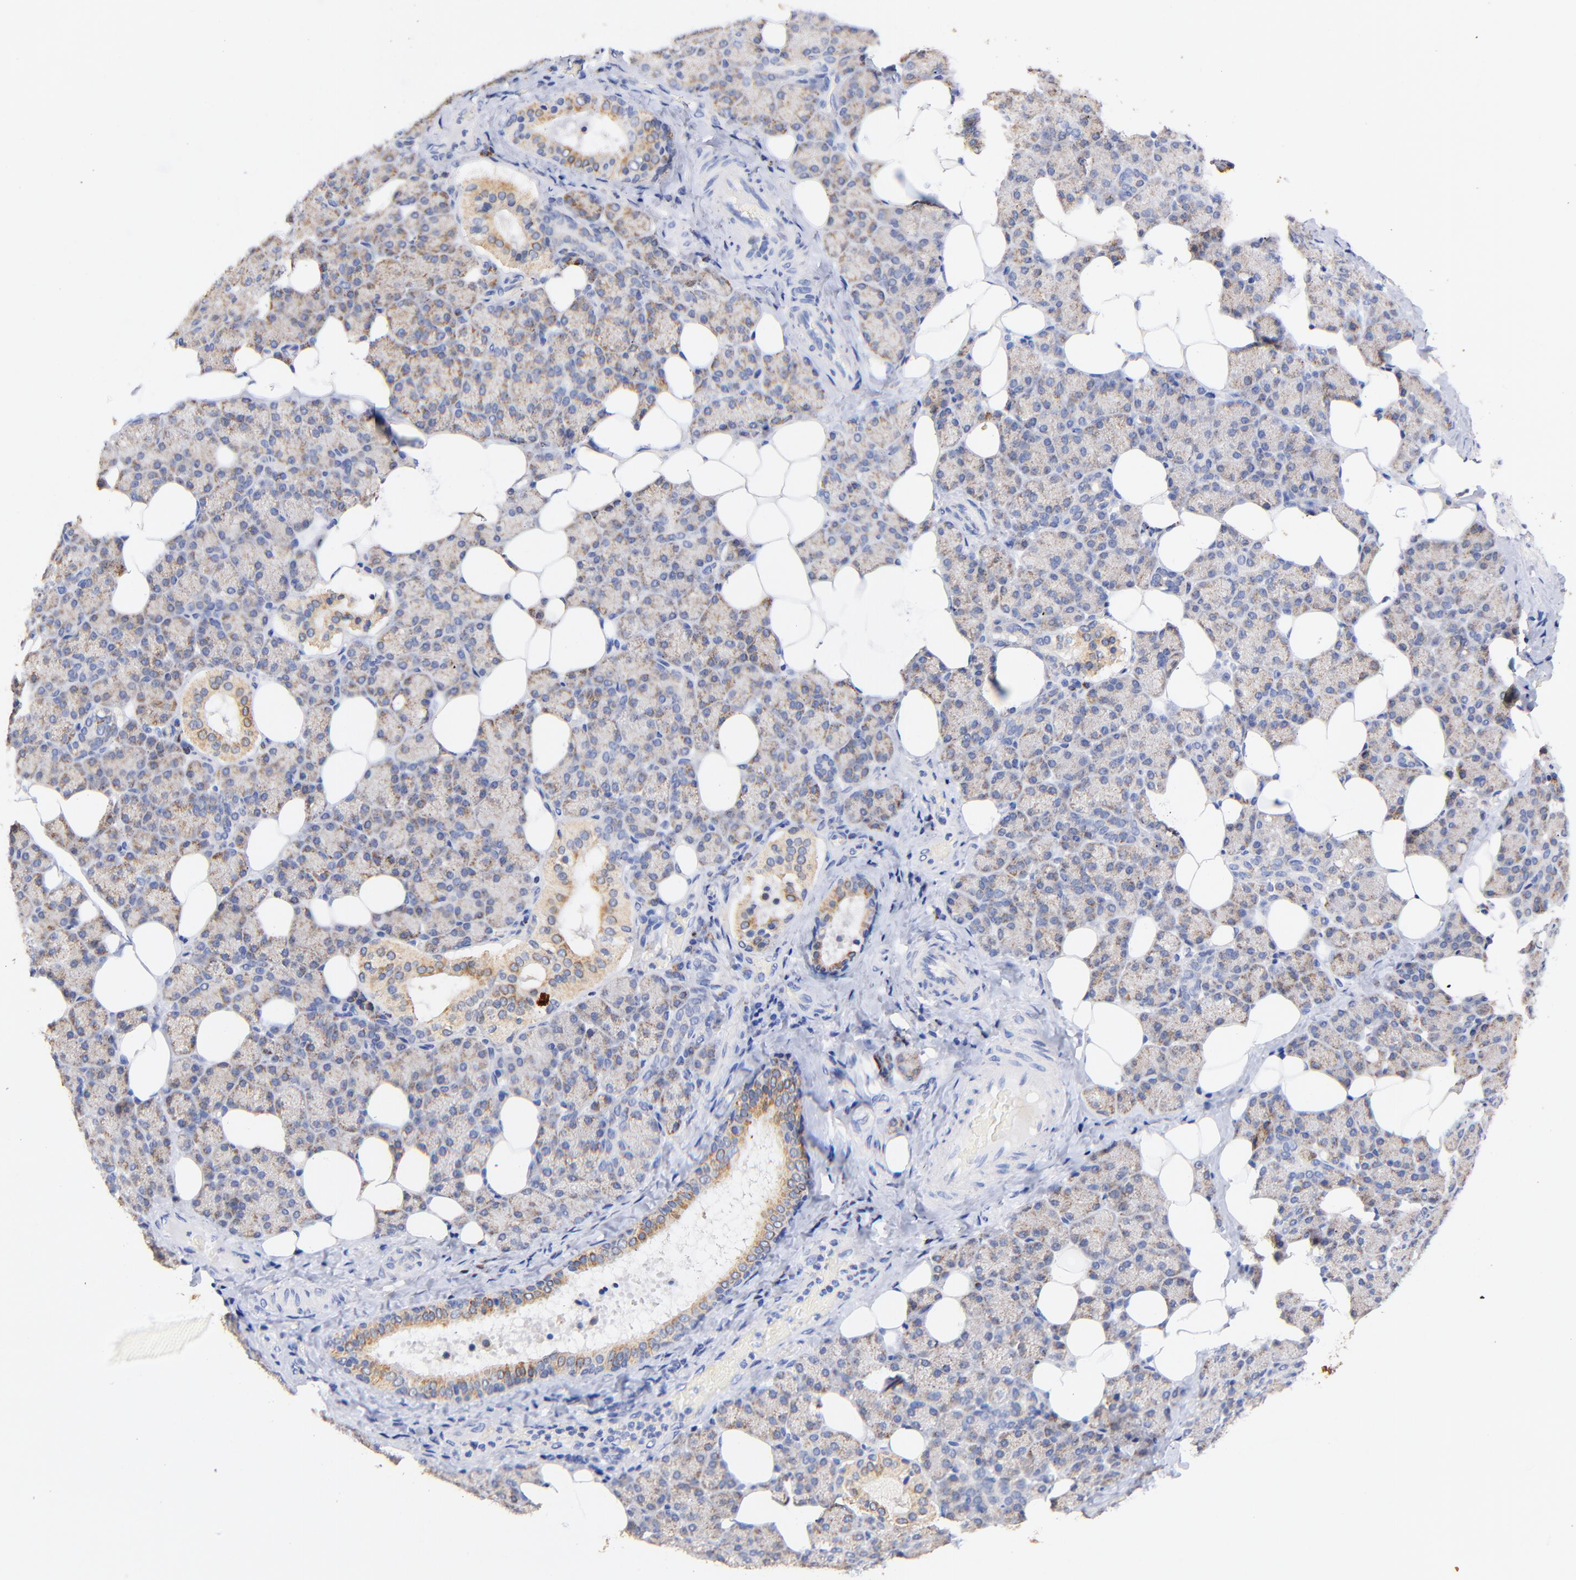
{"staining": {"intensity": "moderate", "quantity": ">75%", "location": "cytoplasmic/membranous"}, "tissue": "salivary gland", "cell_type": "Glandular cells", "image_type": "normal", "snomed": [{"axis": "morphology", "description": "Normal tissue, NOS"}, {"axis": "topography", "description": "Lymph node"}, {"axis": "topography", "description": "Salivary gland"}], "caption": "Immunohistochemical staining of normal salivary gland exhibits moderate cytoplasmic/membranous protein staining in approximately >75% of glandular cells.", "gene": "ATP5F1D", "patient": {"sex": "male", "age": 8}}